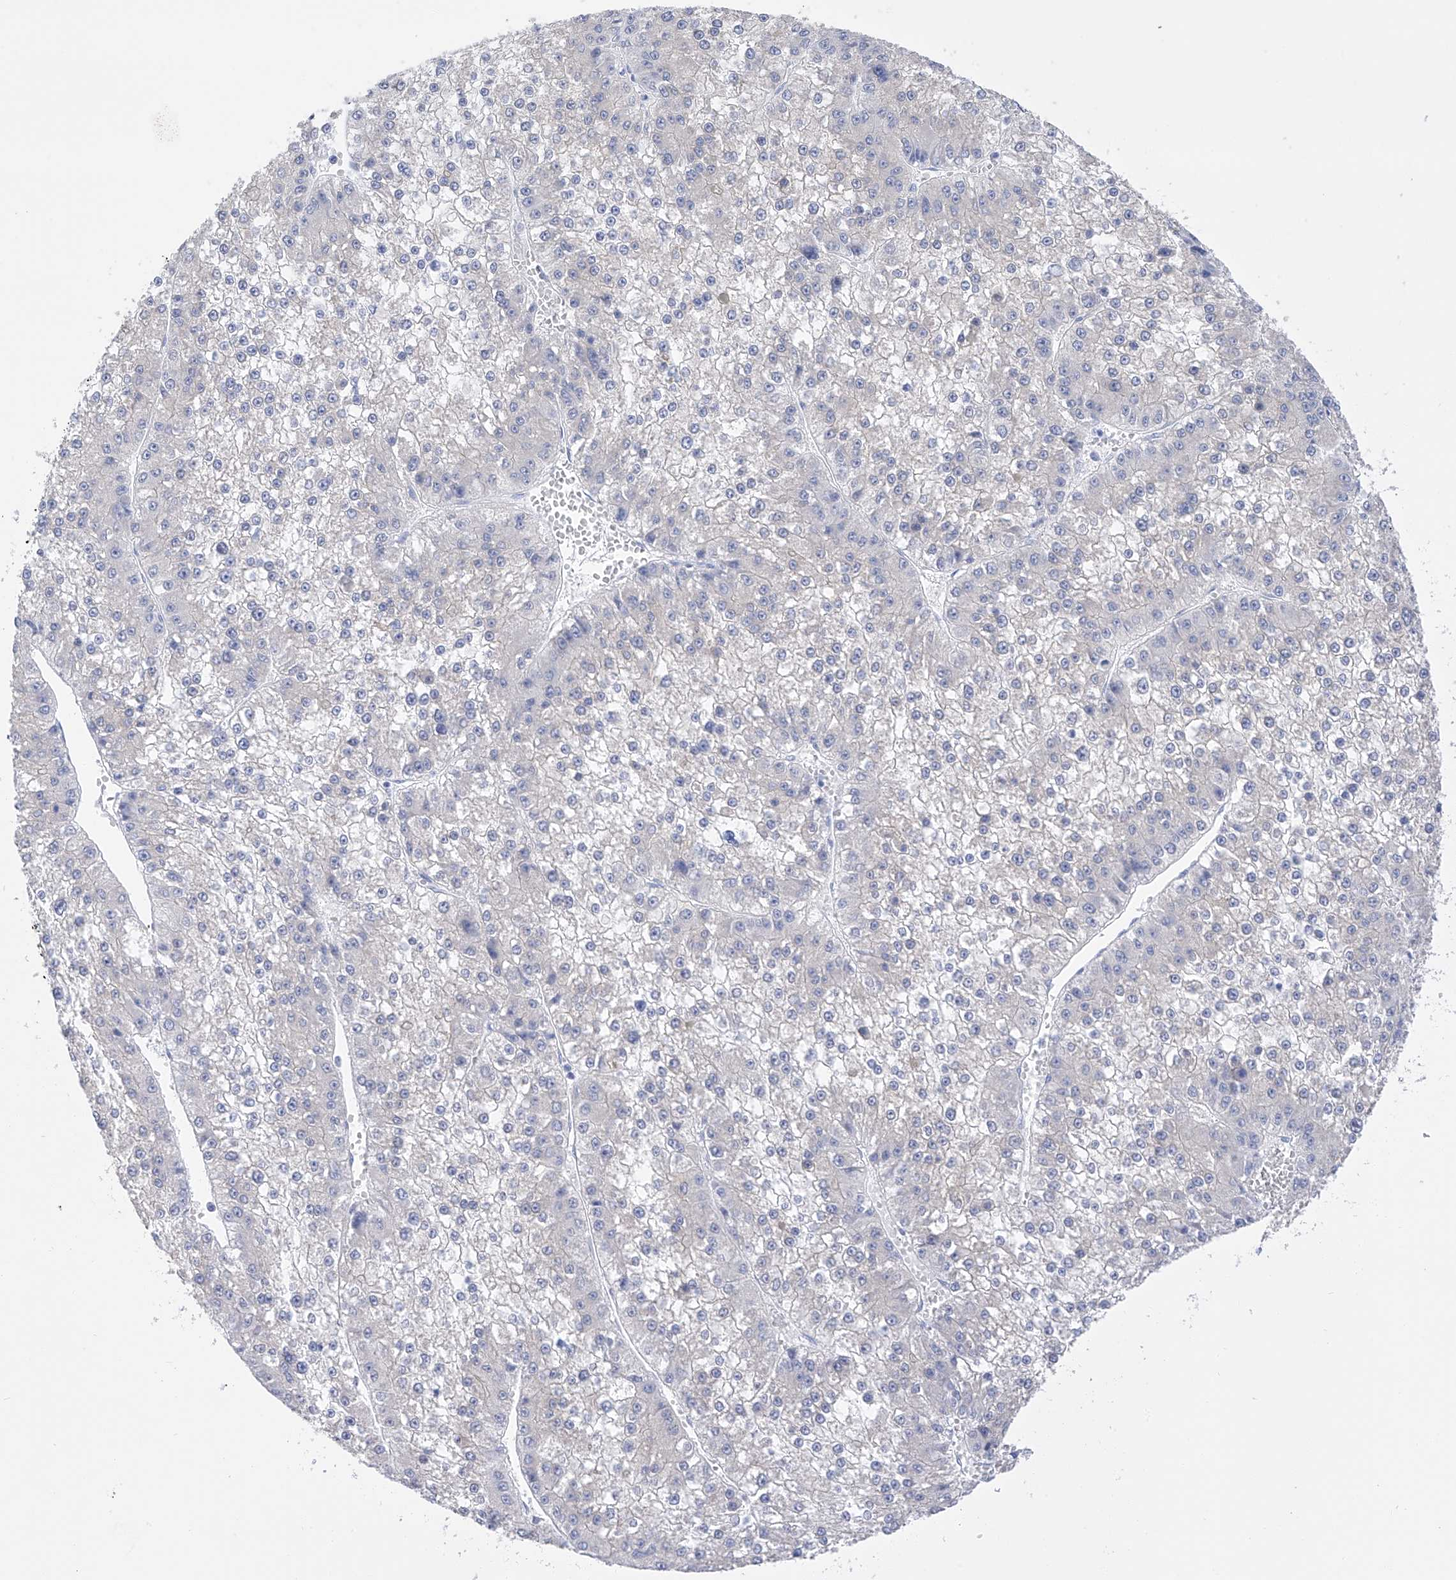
{"staining": {"intensity": "negative", "quantity": "none", "location": "none"}, "tissue": "liver cancer", "cell_type": "Tumor cells", "image_type": "cancer", "snomed": [{"axis": "morphology", "description": "Carcinoma, Hepatocellular, NOS"}, {"axis": "topography", "description": "Liver"}], "caption": "Micrograph shows no significant protein expression in tumor cells of liver cancer (hepatocellular carcinoma).", "gene": "FLG", "patient": {"sex": "female", "age": 73}}